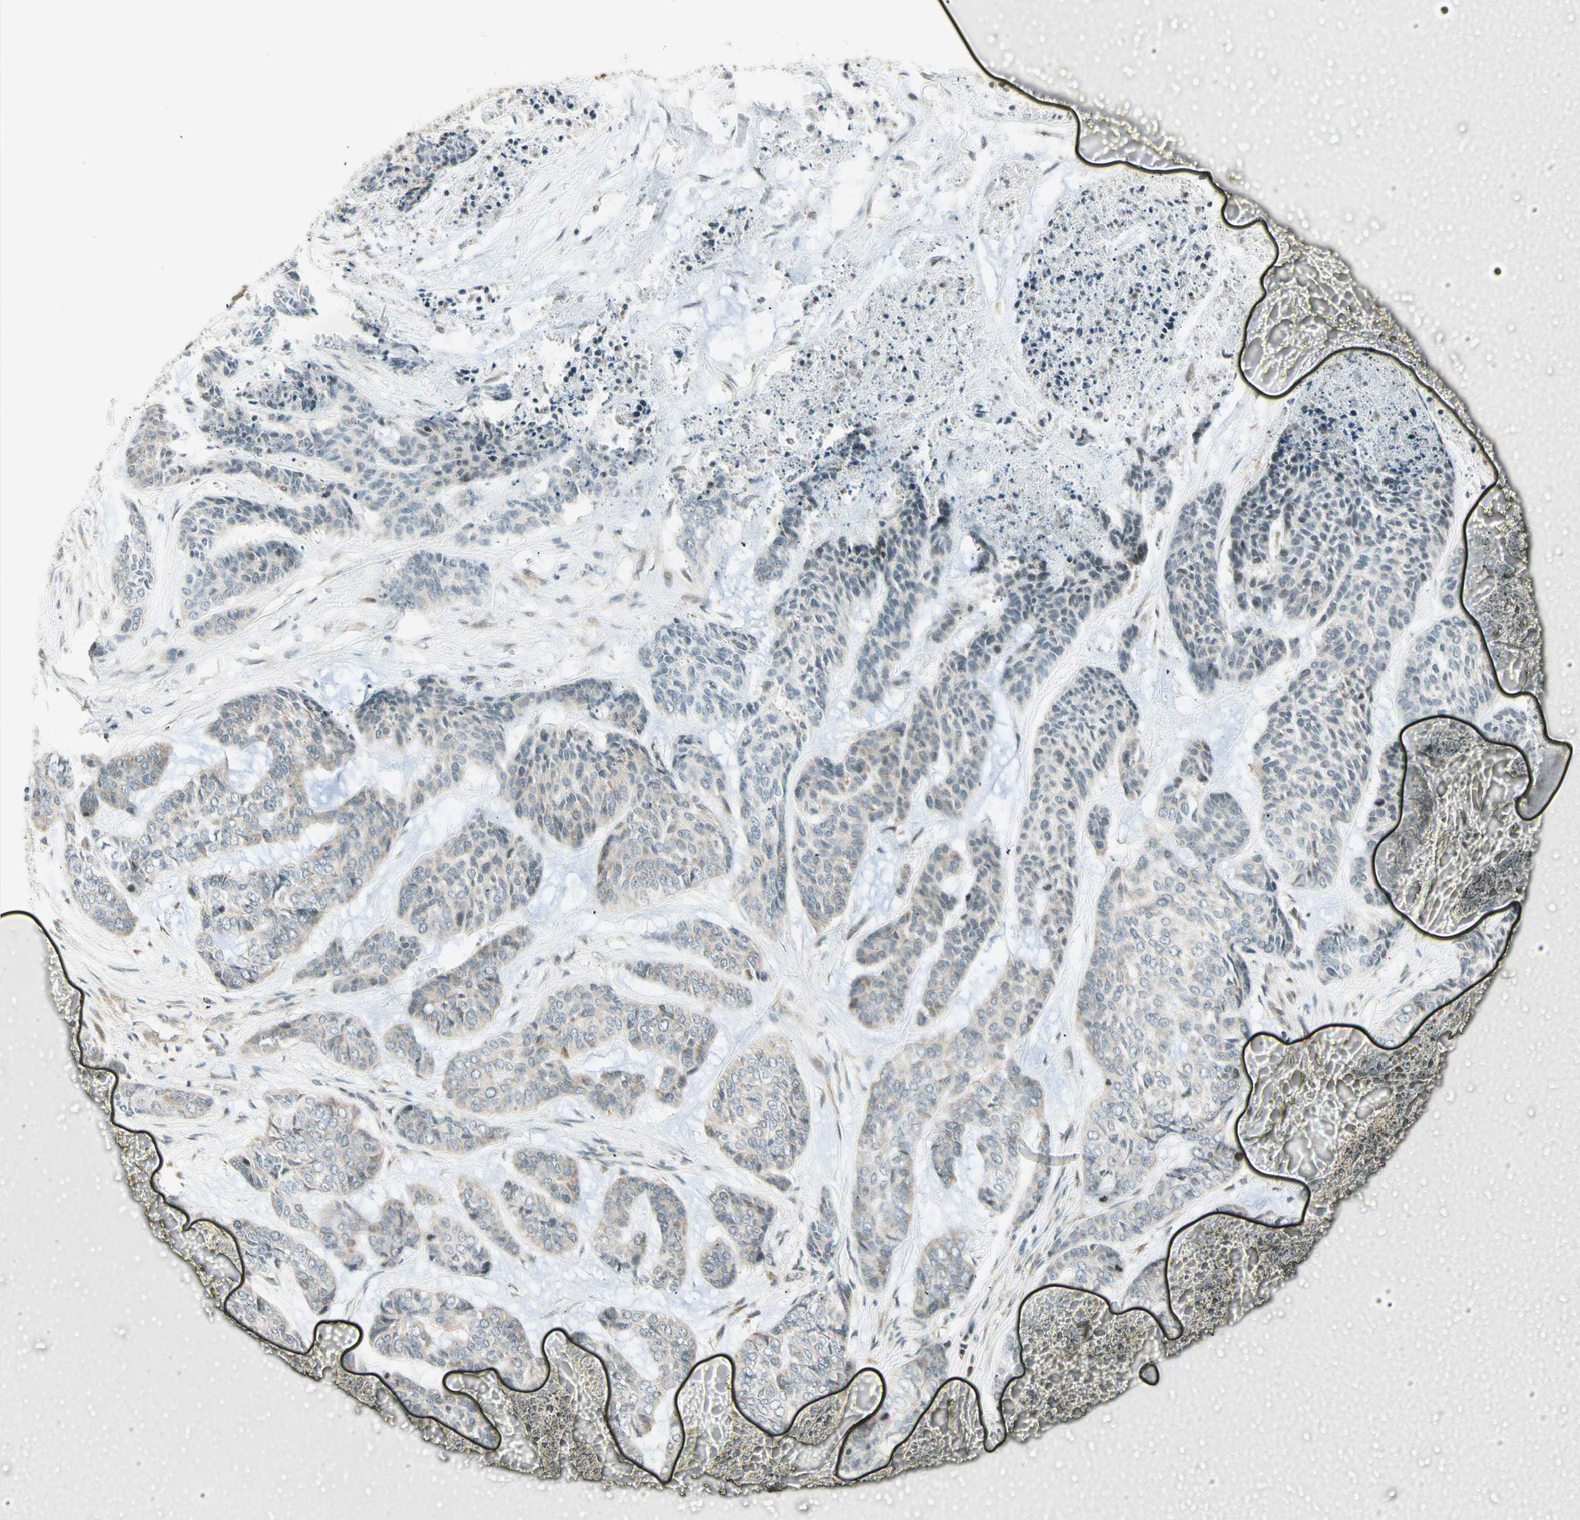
{"staining": {"intensity": "negative", "quantity": "none", "location": "none"}, "tissue": "skin cancer", "cell_type": "Tumor cells", "image_type": "cancer", "snomed": [{"axis": "morphology", "description": "Basal cell carcinoma"}, {"axis": "topography", "description": "Skin"}], "caption": "Skin basal cell carcinoma was stained to show a protein in brown. There is no significant expression in tumor cells. Brightfield microscopy of immunohistochemistry (IHC) stained with DAB (3,3'-diaminobenzidine) (brown) and hematoxylin (blue), captured at high magnification.", "gene": "TPT1", "patient": {"sex": "female", "age": 64}}